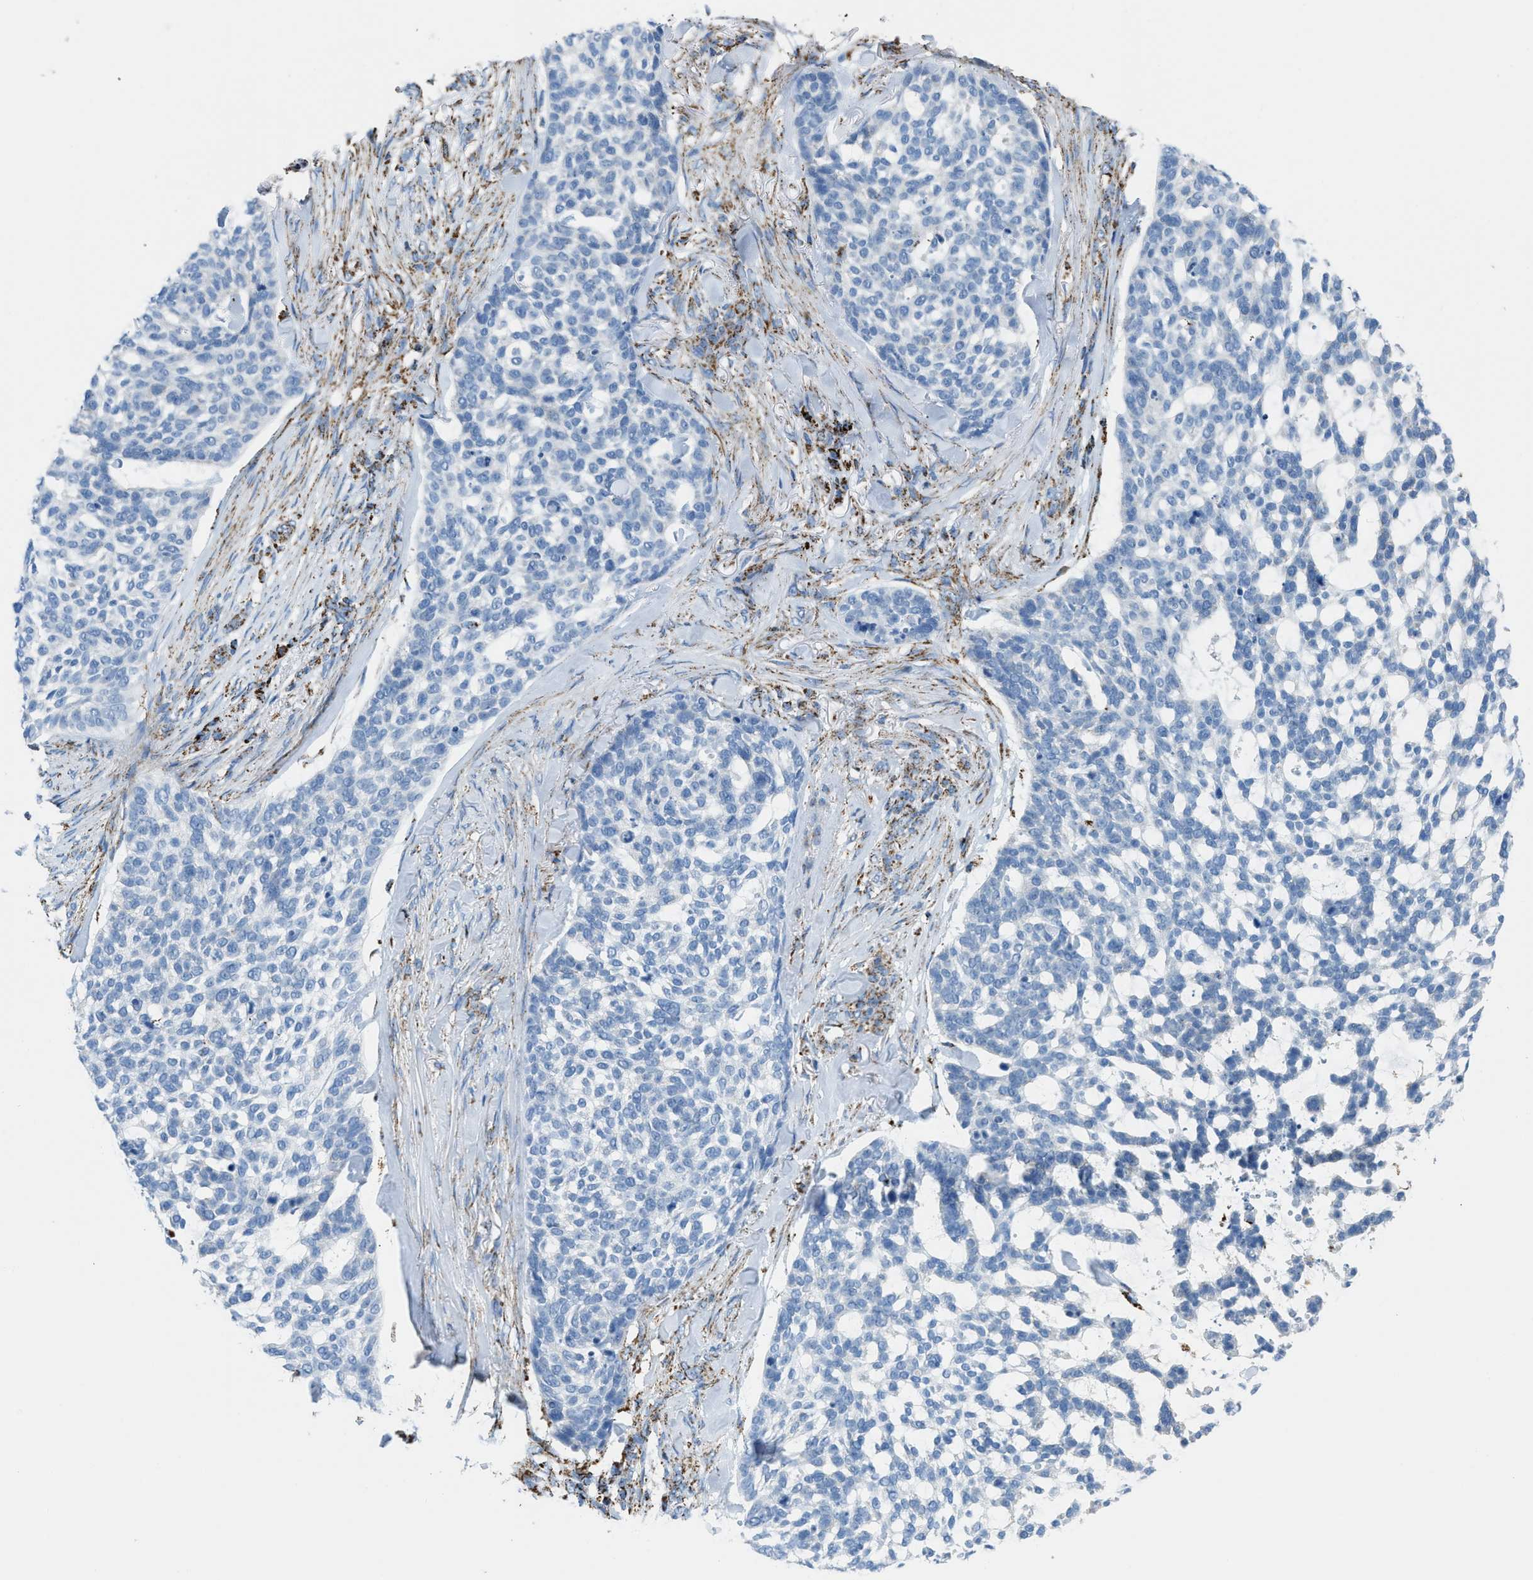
{"staining": {"intensity": "moderate", "quantity": "<25%", "location": "cytoplasmic/membranous"}, "tissue": "skin cancer", "cell_type": "Tumor cells", "image_type": "cancer", "snomed": [{"axis": "morphology", "description": "Basal cell carcinoma"}, {"axis": "topography", "description": "Skin"}], "caption": "Protein staining reveals moderate cytoplasmic/membranous expression in approximately <25% of tumor cells in skin basal cell carcinoma. Nuclei are stained in blue.", "gene": "ETFB", "patient": {"sex": "female", "age": 64}}